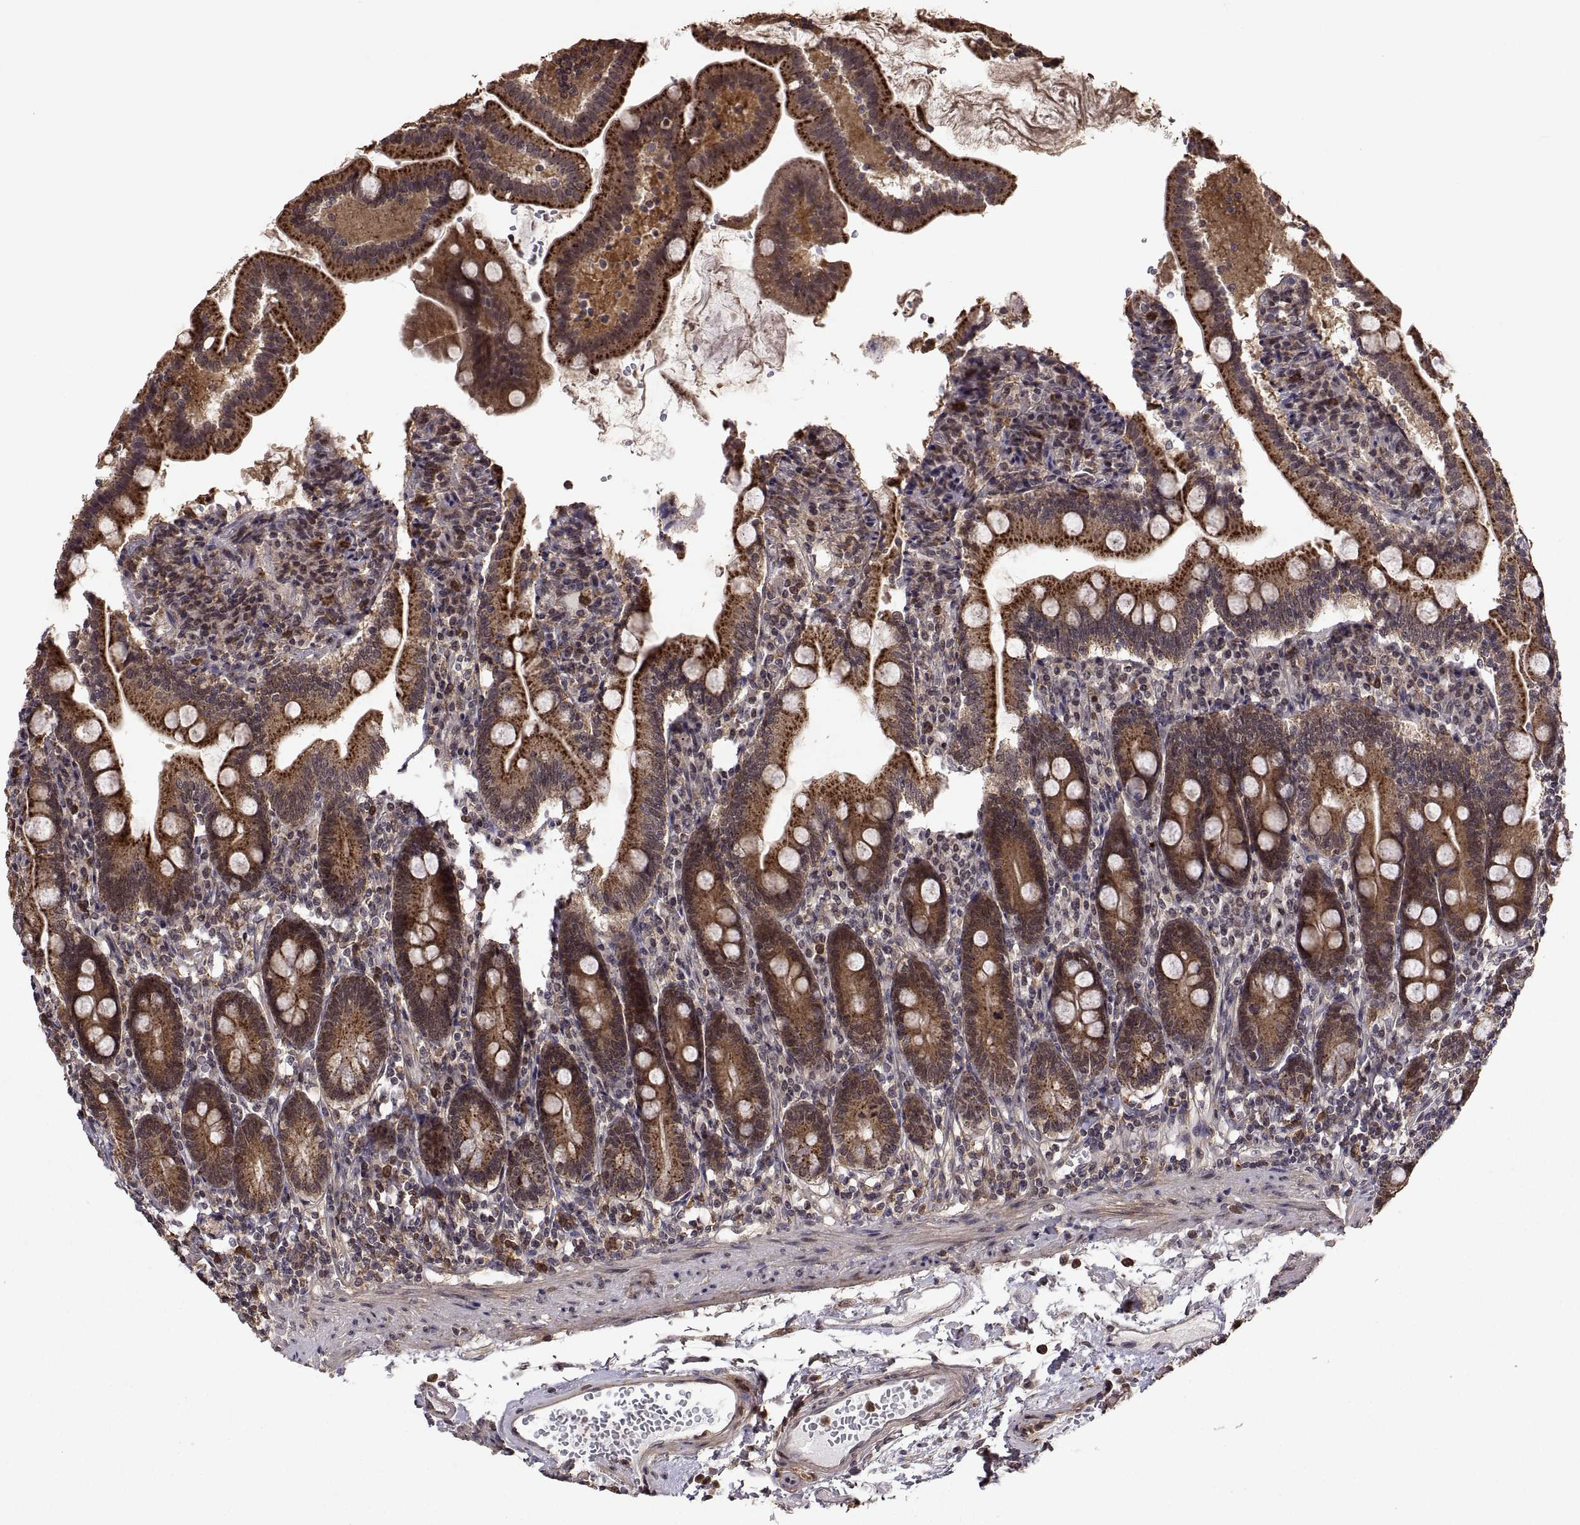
{"staining": {"intensity": "strong", "quantity": ">75%", "location": "cytoplasmic/membranous"}, "tissue": "duodenum", "cell_type": "Glandular cells", "image_type": "normal", "snomed": [{"axis": "morphology", "description": "Normal tissue, NOS"}, {"axis": "topography", "description": "Duodenum"}], "caption": "About >75% of glandular cells in benign duodenum display strong cytoplasmic/membranous protein positivity as visualized by brown immunohistochemical staining.", "gene": "ZNRF2", "patient": {"sex": "female", "age": 67}}